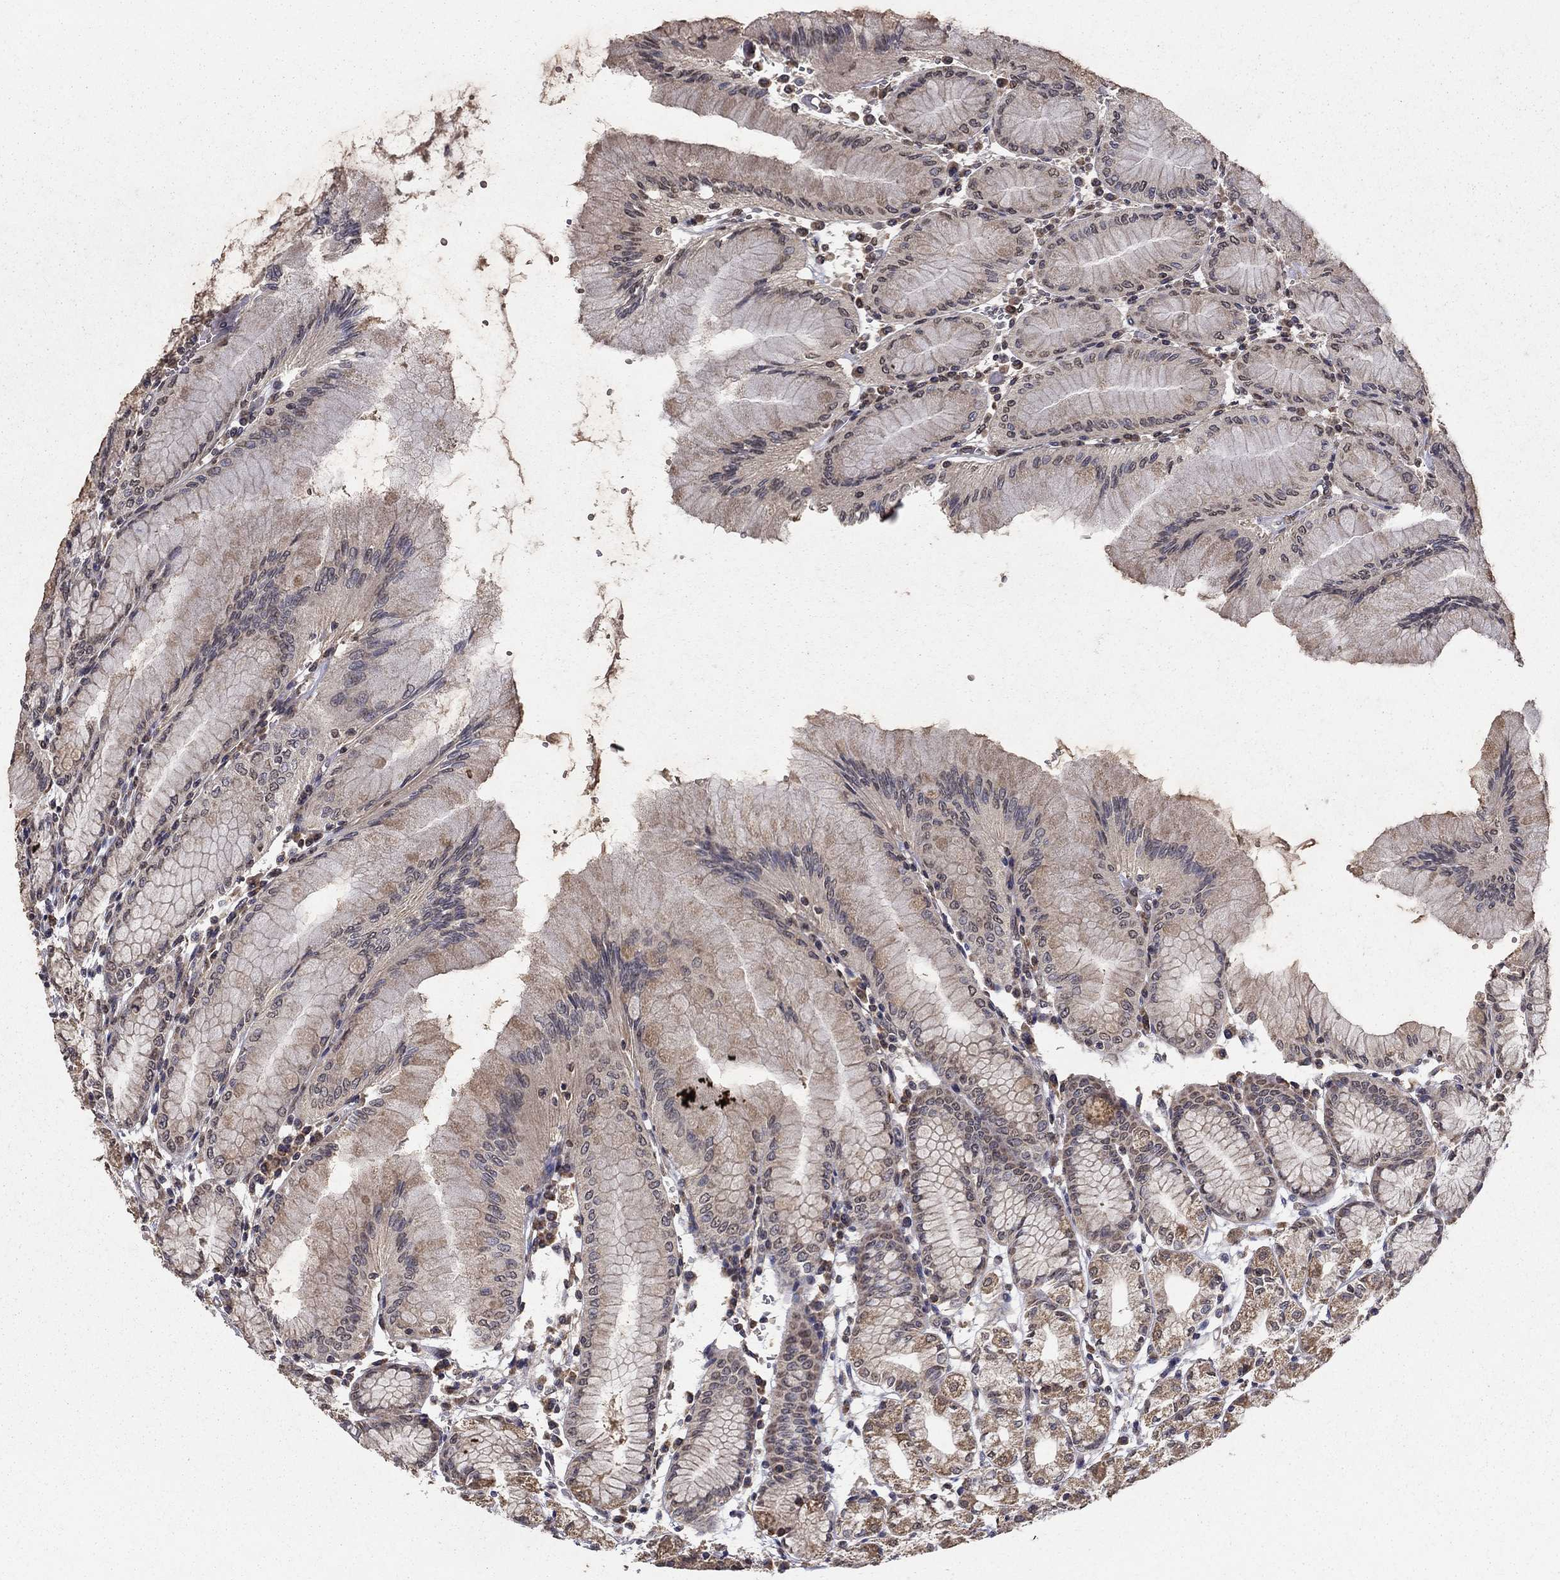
{"staining": {"intensity": "weak", "quantity": "<25%", "location": "cytoplasmic/membranous"}, "tissue": "stomach", "cell_type": "Glandular cells", "image_type": "normal", "snomed": [{"axis": "morphology", "description": "Normal tissue, NOS"}, {"axis": "topography", "description": "Skeletal muscle"}, {"axis": "topography", "description": "Stomach"}], "caption": "DAB immunohistochemical staining of benign stomach reveals no significant positivity in glandular cells. (Stains: DAB (3,3'-diaminobenzidine) immunohistochemistry with hematoxylin counter stain, Microscopy: brightfield microscopy at high magnification).", "gene": "SLC2A13", "patient": {"sex": "female", "age": 57}}